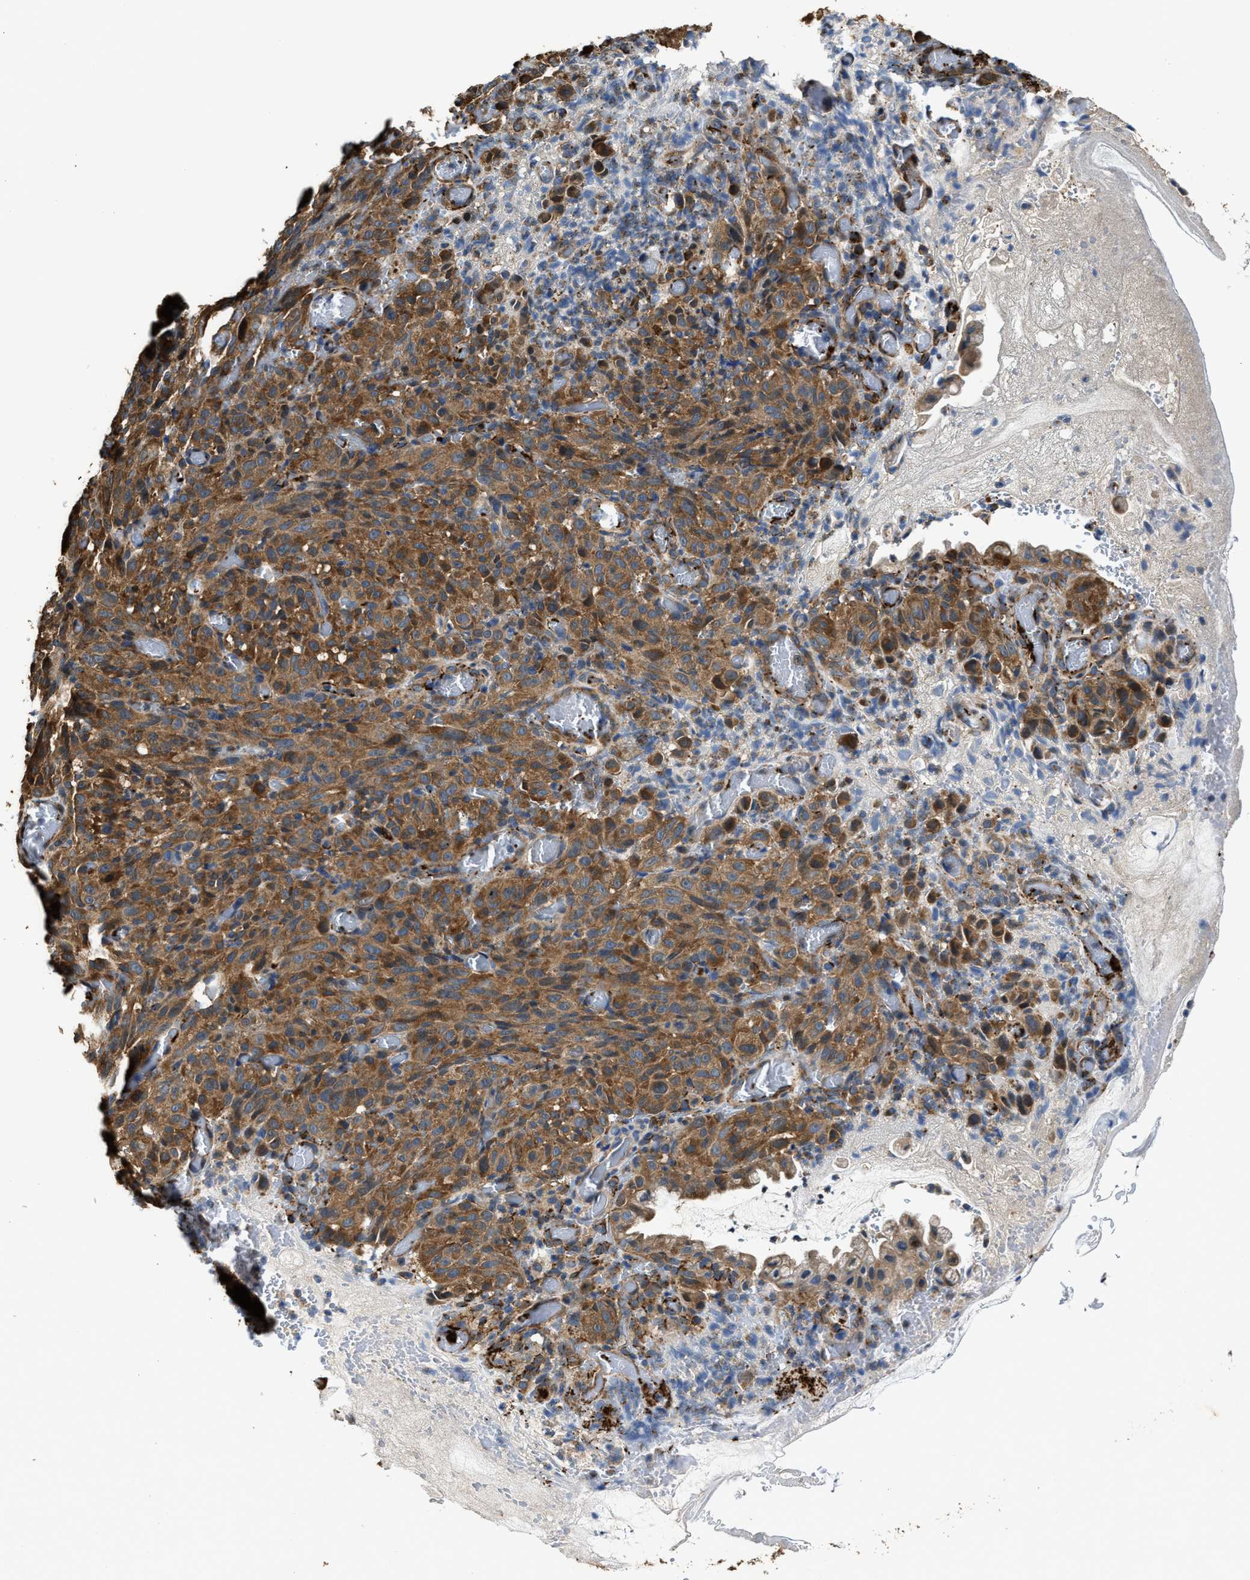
{"staining": {"intensity": "strong", "quantity": ">75%", "location": "cytoplasmic/membranous"}, "tissue": "melanoma", "cell_type": "Tumor cells", "image_type": "cancer", "snomed": [{"axis": "morphology", "description": "Malignant melanoma, NOS"}, {"axis": "topography", "description": "Rectum"}], "caption": "This is a histology image of IHC staining of melanoma, which shows strong positivity in the cytoplasmic/membranous of tumor cells.", "gene": "GFRA3", "patient": {"sex": "female", "age": 81}}